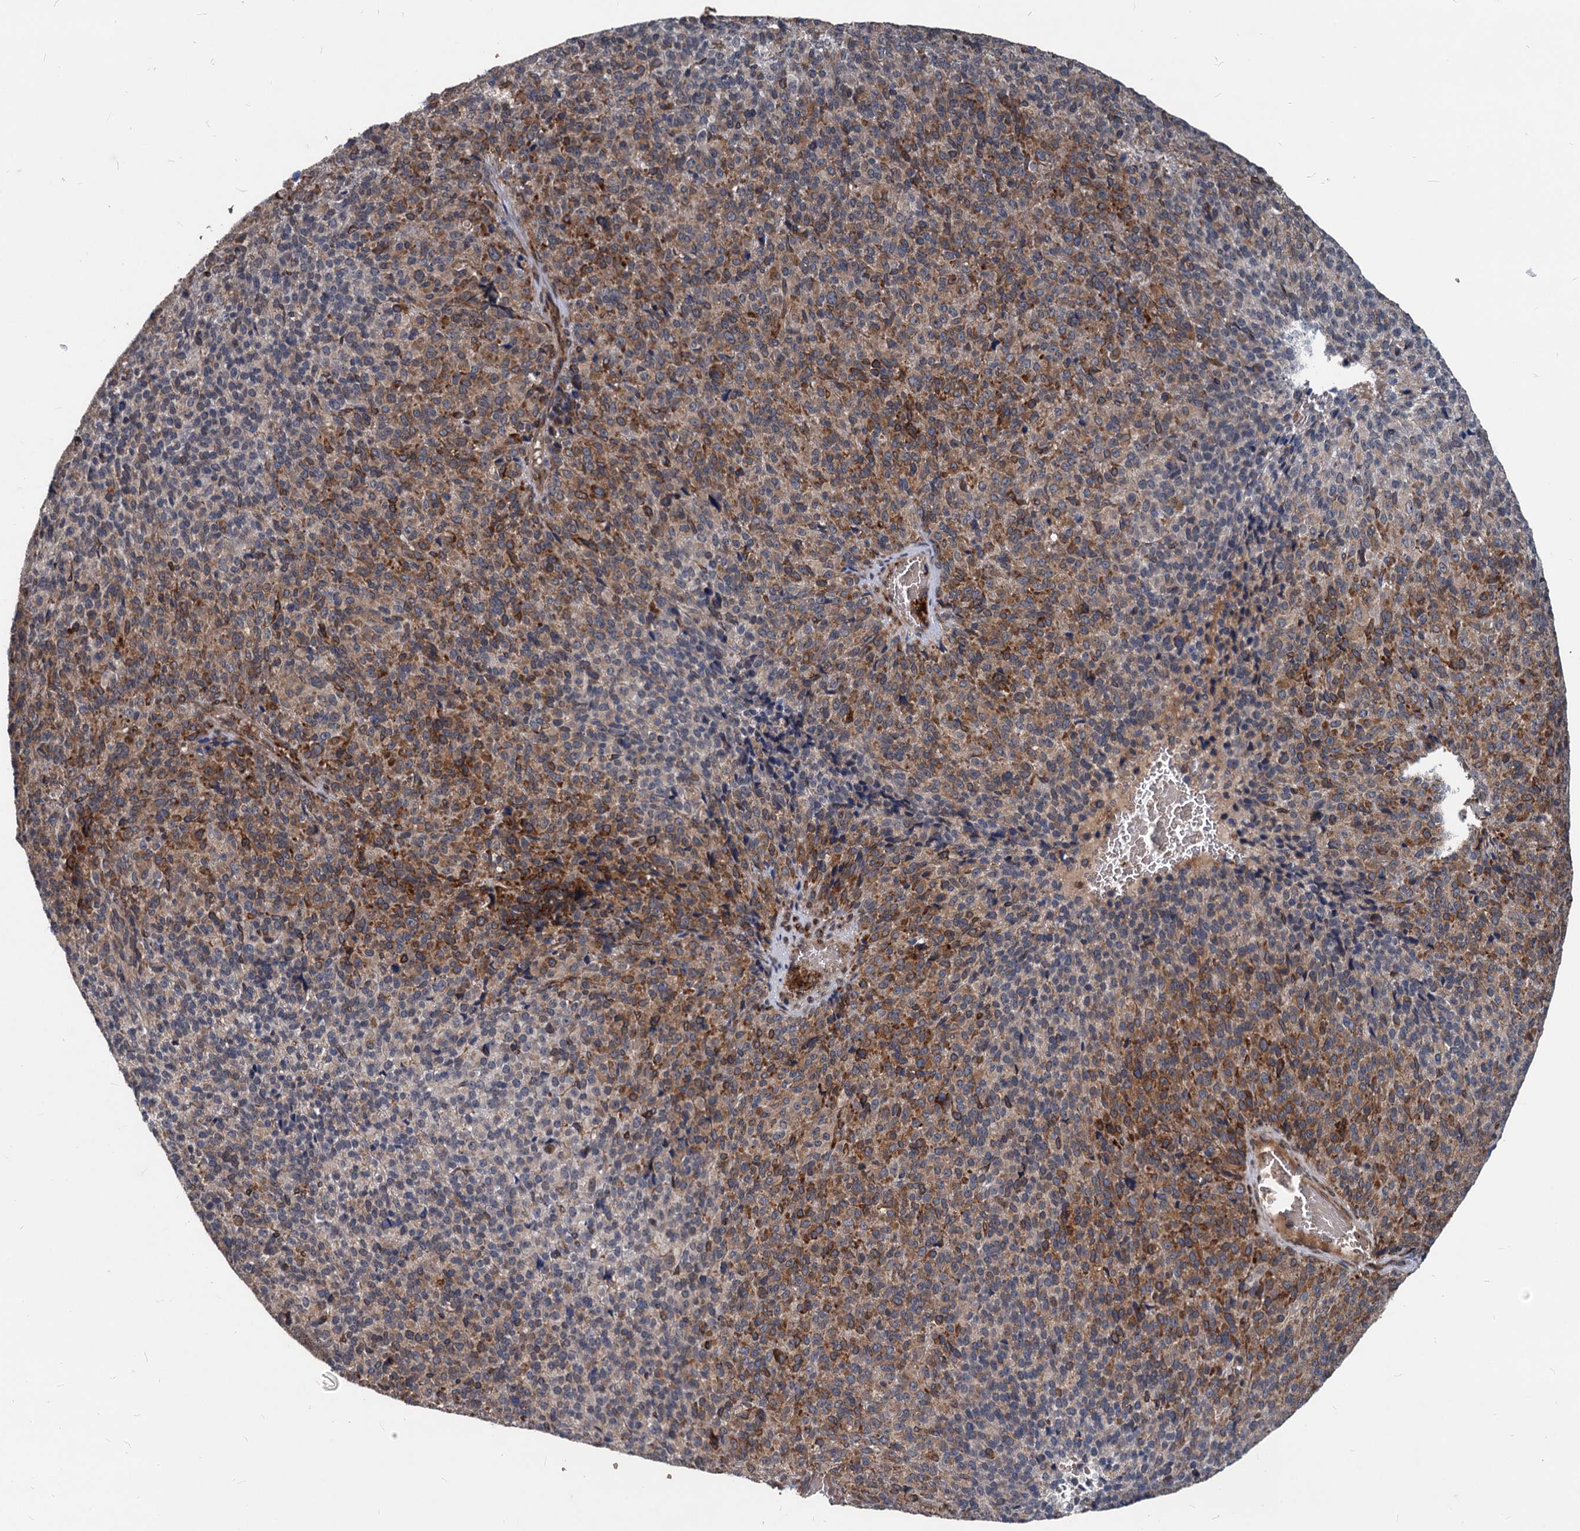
{"staining": {"intensity": "strong", "quantity": "25%-75%", "location": "cytoplasmic/membranous"}, "tissue": "melanoma", "cell_type": "Tumor cells", "image_type": "cancer", "snomed": [{"axis": "morphology", "description": "Malignant melanoma, Metastatic site"}, {"axis": "topography", "description": "Brain"}], "caption": "A brown stain shows strong cytoplasmic/membranous expression of a protein in melanoma tumor cells. Using DAB (brown) and hematoxylin (blue) stains, captured at high magnification using brightfield microscopy.", "gene": "STIM1", "patient": {"sex": "female", "age": 56}}